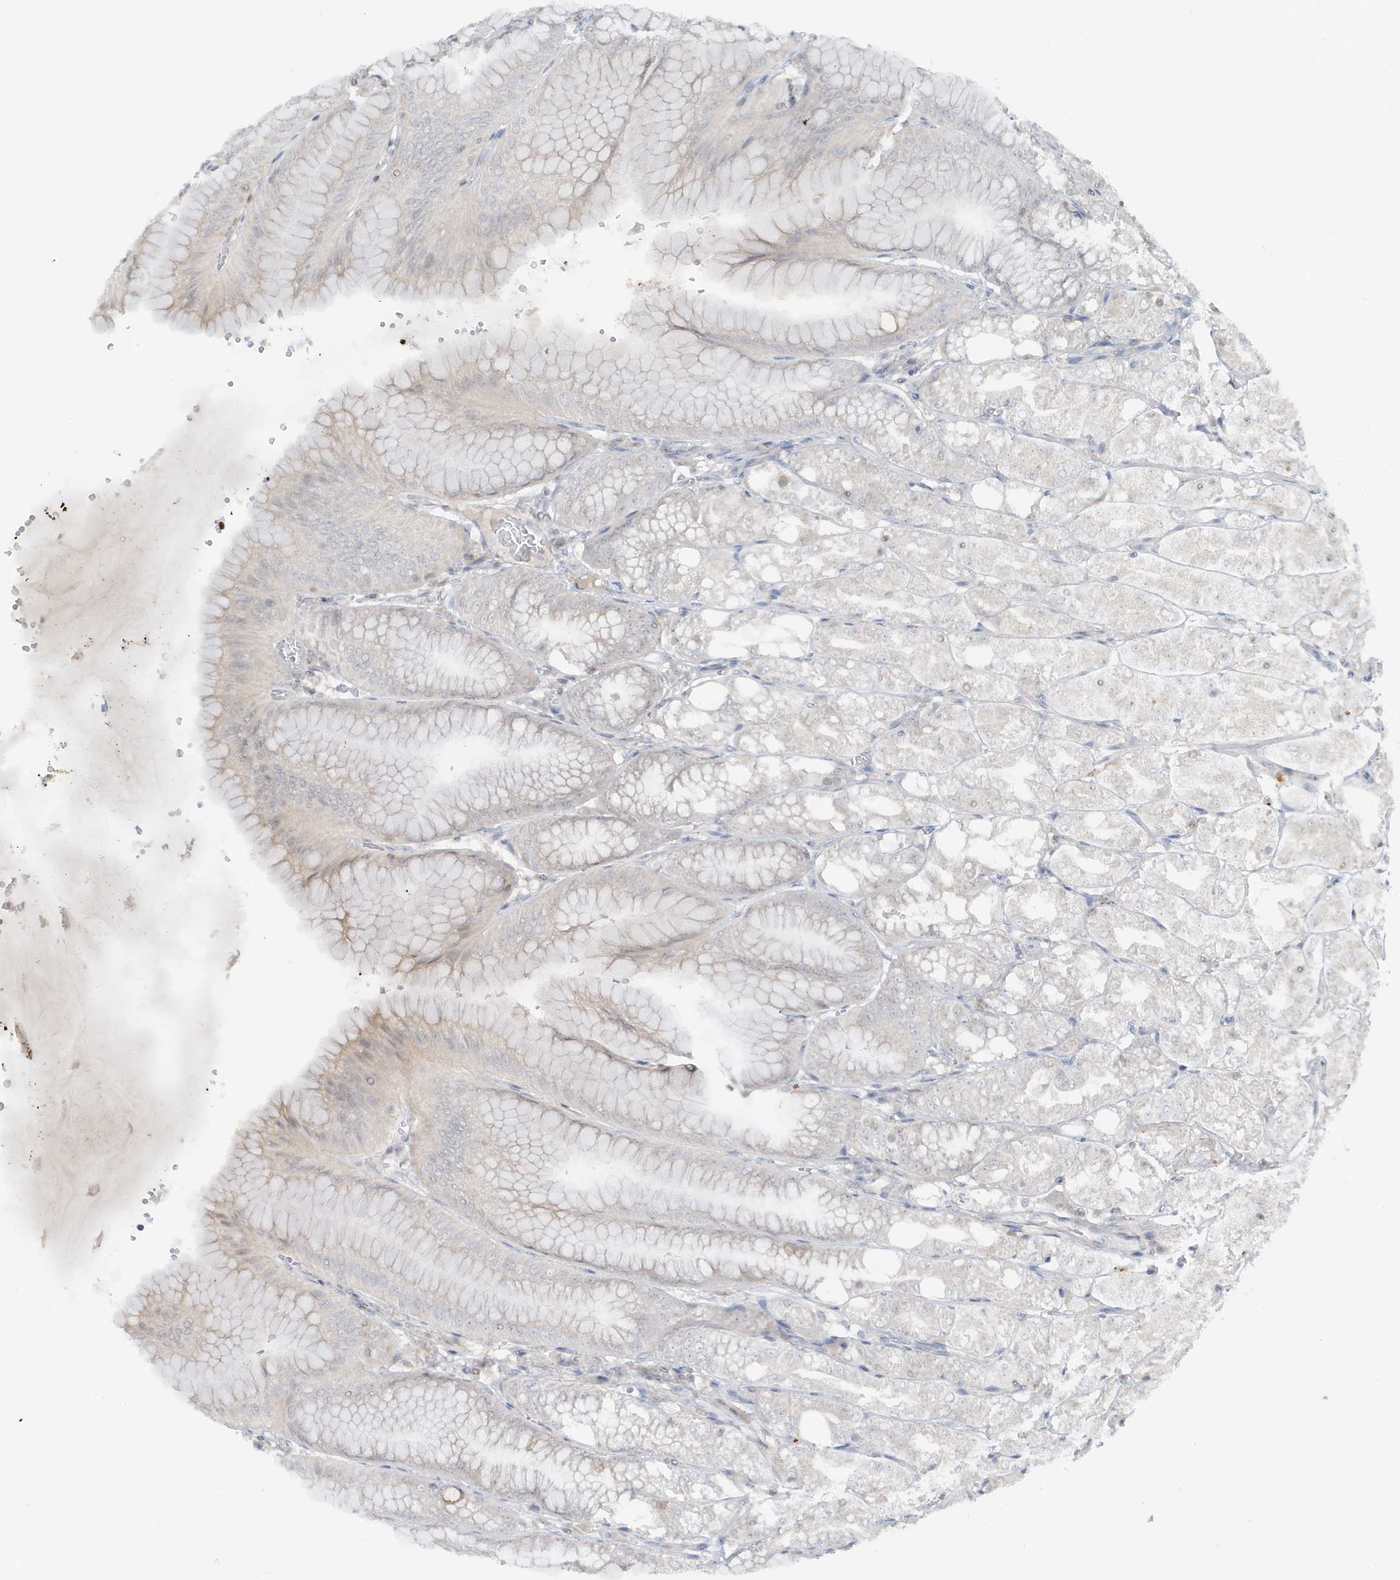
{"staining": {"intensity": "weak", "quantity": "25%-75%", "location": "cytoplasmic/membranous"}, "tissue": "stomach", "cell_type": "Glandular cells", "image_type": "normal", "snomed": [{"axis": "morphology", "description": "Normal tissue, NOS"}, {"axis": "topography", "description": "Stomach, lower"}], "caption": "Stomach stained for a protein demonstrates weak cytoplasmic/membranous positivity in glandular cells. Ihc stains the protein of interest in brown and the nuclei are stained blue.", "gene": "OGA", "patient": {"sex": "male", "age": 71}}